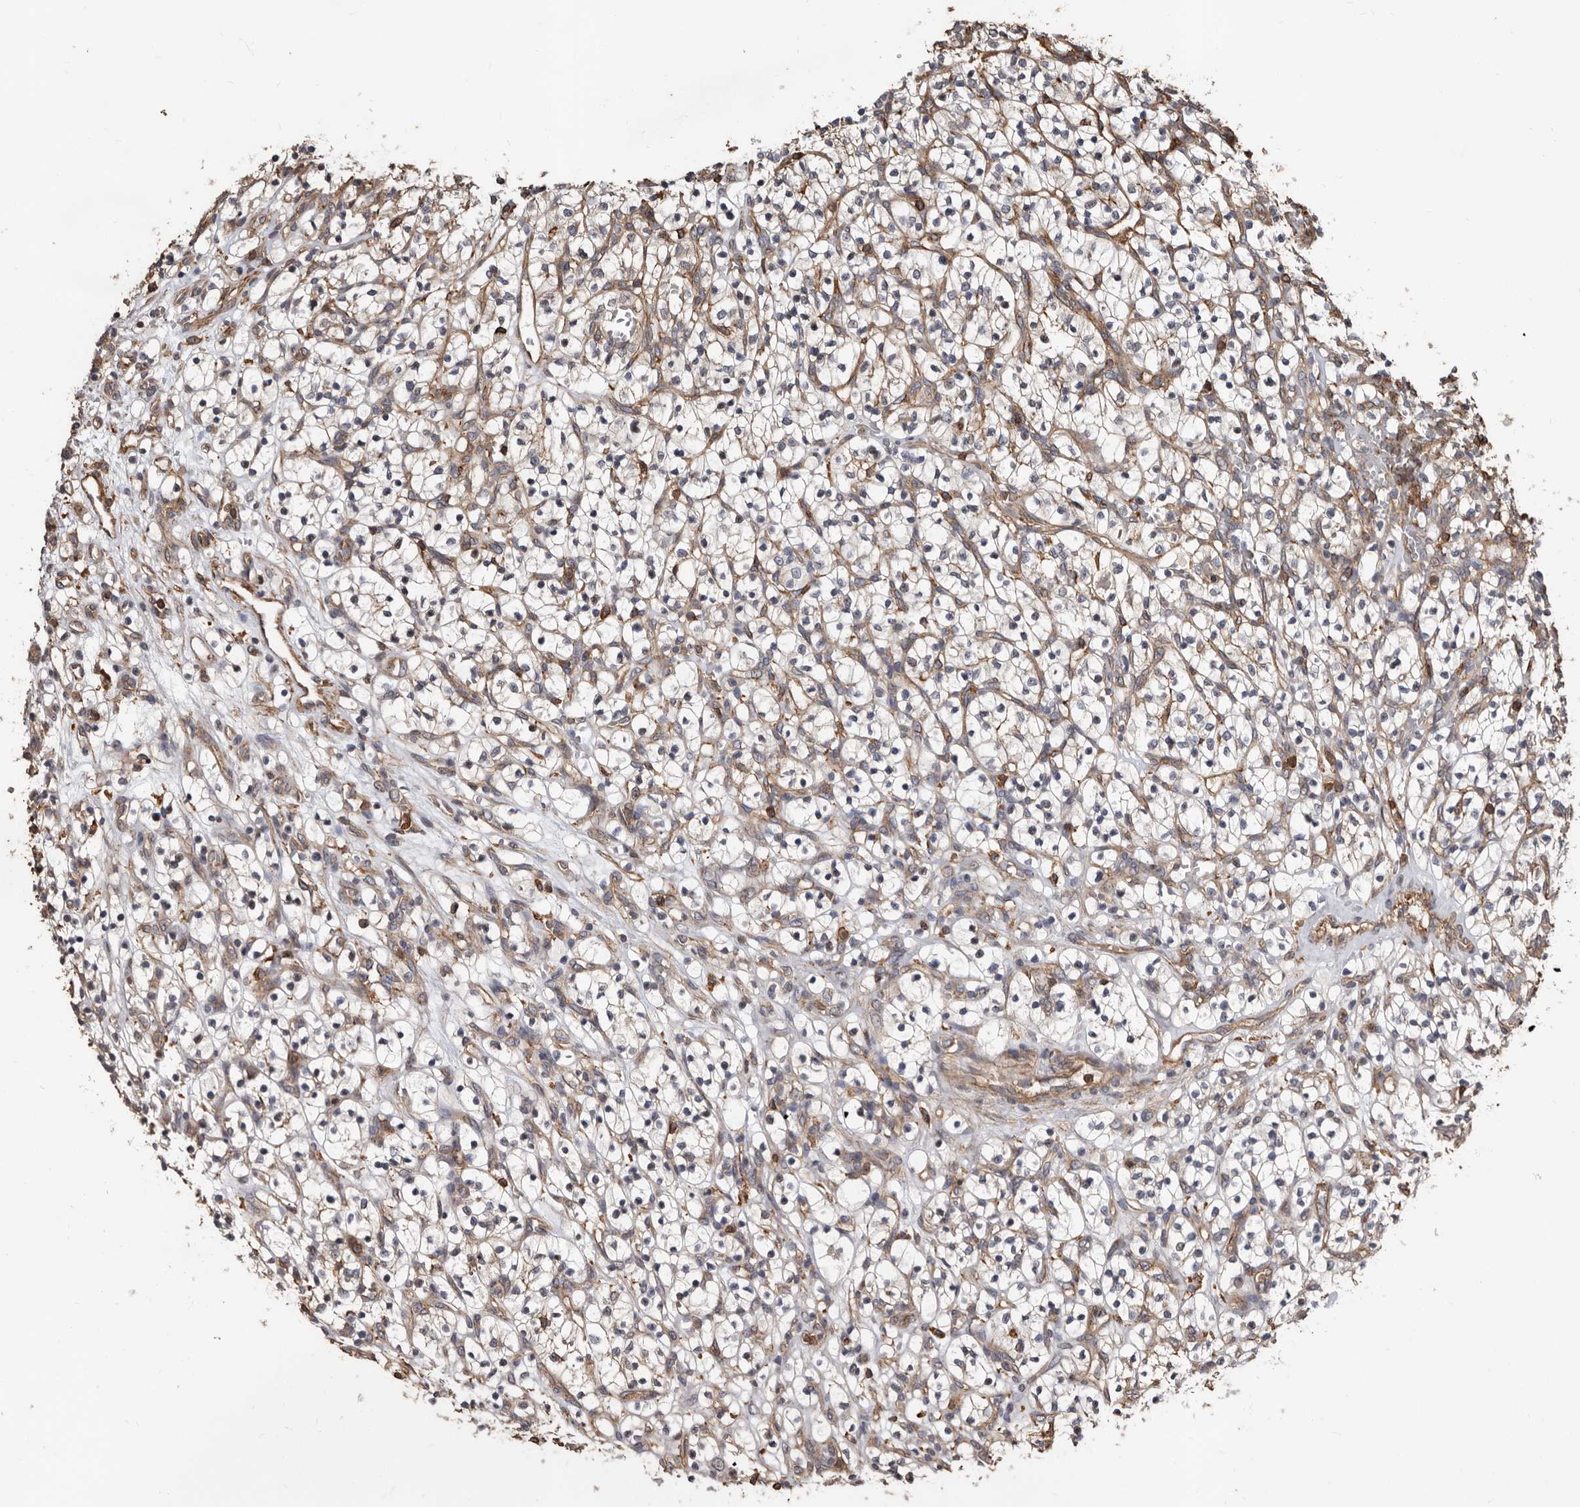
{"staining": {"intensity": "negative", "quantity": "none", "location": "none"}, "tissue": "renal cancer", "cell_type": "Tumor cells", "image_type": "cancer", "snomed": [{"axis": "morphology", "description": "Adenocarcinoma, NOS"}, {"axis": "topography", "description": "Kidney"}], "caption": "Image shows no significant protein positivity in tumor cells of renal cancer.", "gene": "GSK3A", "patient": {"sex": "female", "age": 57}}